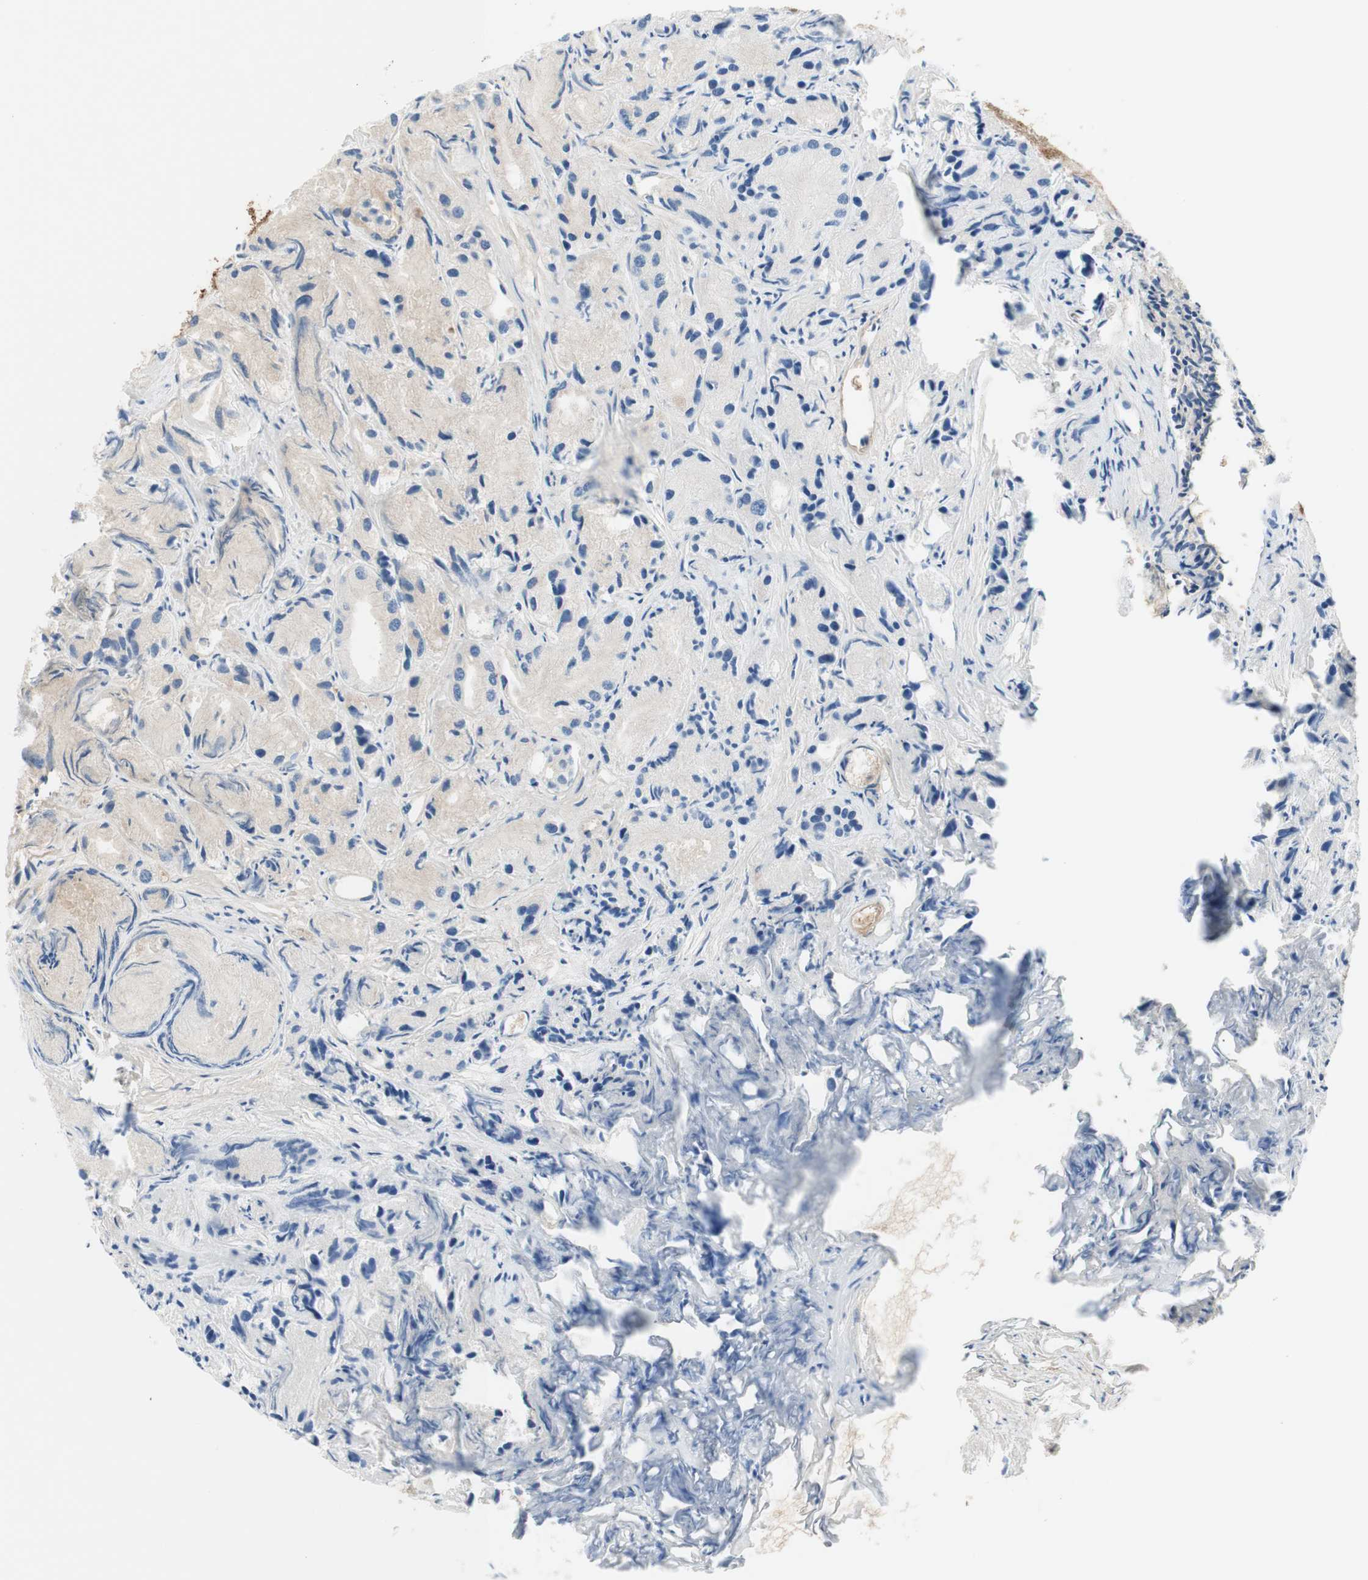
{"staining": {"intensity": "negative", "quantity": "none", "location": "none"}, "tissue": "prostate cancer", "cell_type": "Tumor cells", "image_type": "cancer", "snomed": [{"axis": "morphology", "description": "Adenocarcinoma, Low grade"}, {"axis": "topography", "description": "Prostate"}], "caption": "Histopathology image shows no protein positivity in tumor cells of prostate cancer tissue.", "gene": "KNG1", "patient": {"sex": "male", "age": 72}}